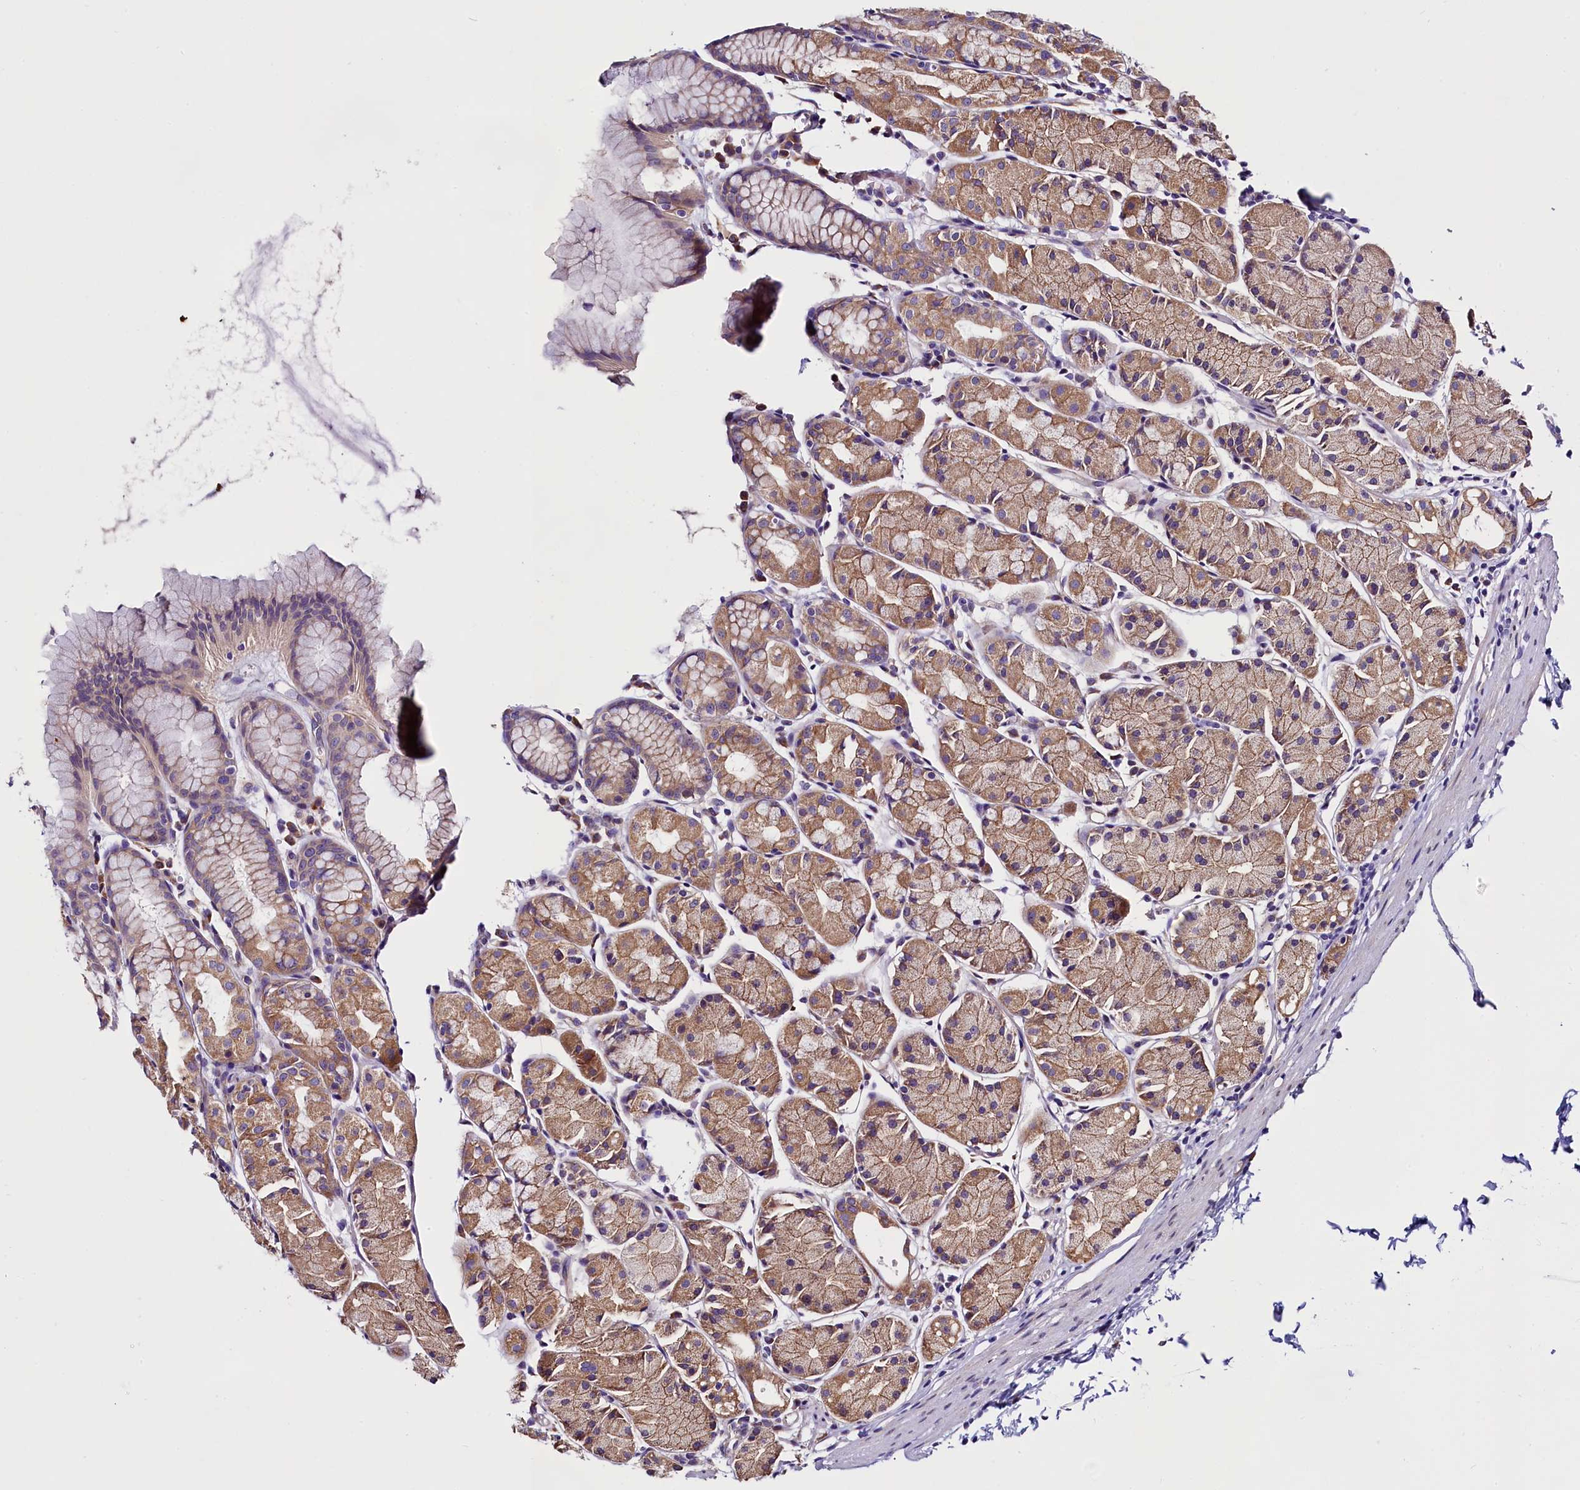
{"staining": {"intensity": "moderate", "quantity": ">75%", "location": "cytoplasmic/membranous"}, "tissue": "stomach", "cell_type": "Glandular cells", "image_type": "normal", "snomed": [{"axis": "morphology", "description": "Normal tissue, NOS"}, {"axis": "topography", "description": "Stomach, upper"}], "caption": "Brown immunohistochemical staining in benign human stomach displays moderate cytoplasmic/membranous positivity in about >75% of glandular cells.", "gene": "UACA", "patient": {"sex": "male", "age": 47}}